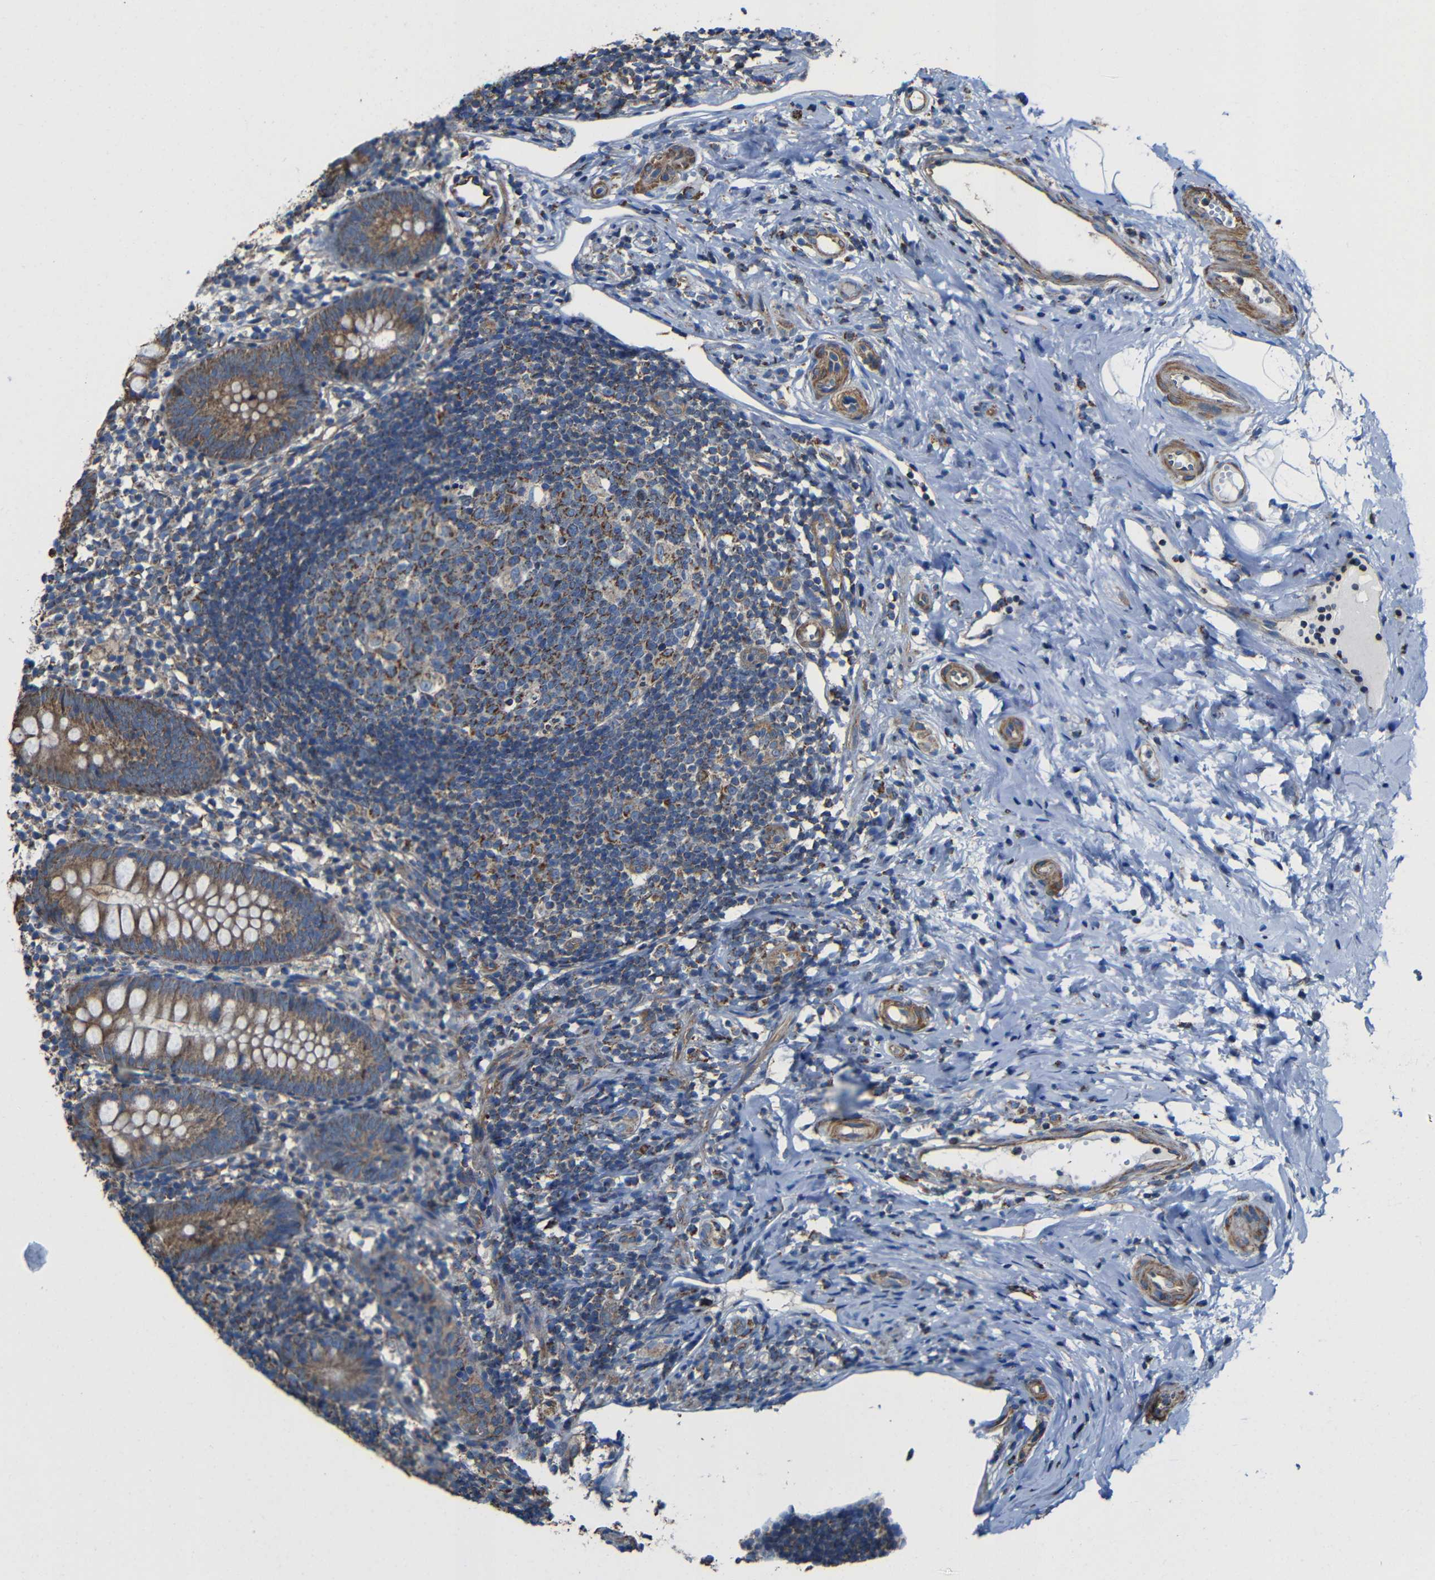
{"staining": {"intensity": "moderate", "quantity": ">75%", "location": "cytoplasmic/membranous"}, "tissue": "appendix", "cell_type": "Glandular cells", "image_type": "normal", "snomed": [{"axis": "morphology", "description": "Normal tissue, NOS"}, {"axis": "topography", "description": "Appendix"}], "caption": "IHC micrograph of unremarkable appendix stained for a protein (brown), which exhibits medium levels of moderate cytoplasmic/membranous staining in approximately >75% of glandular cells.", "gene": "INTS6L", "patient": {"sex": "female", "age": 20}}